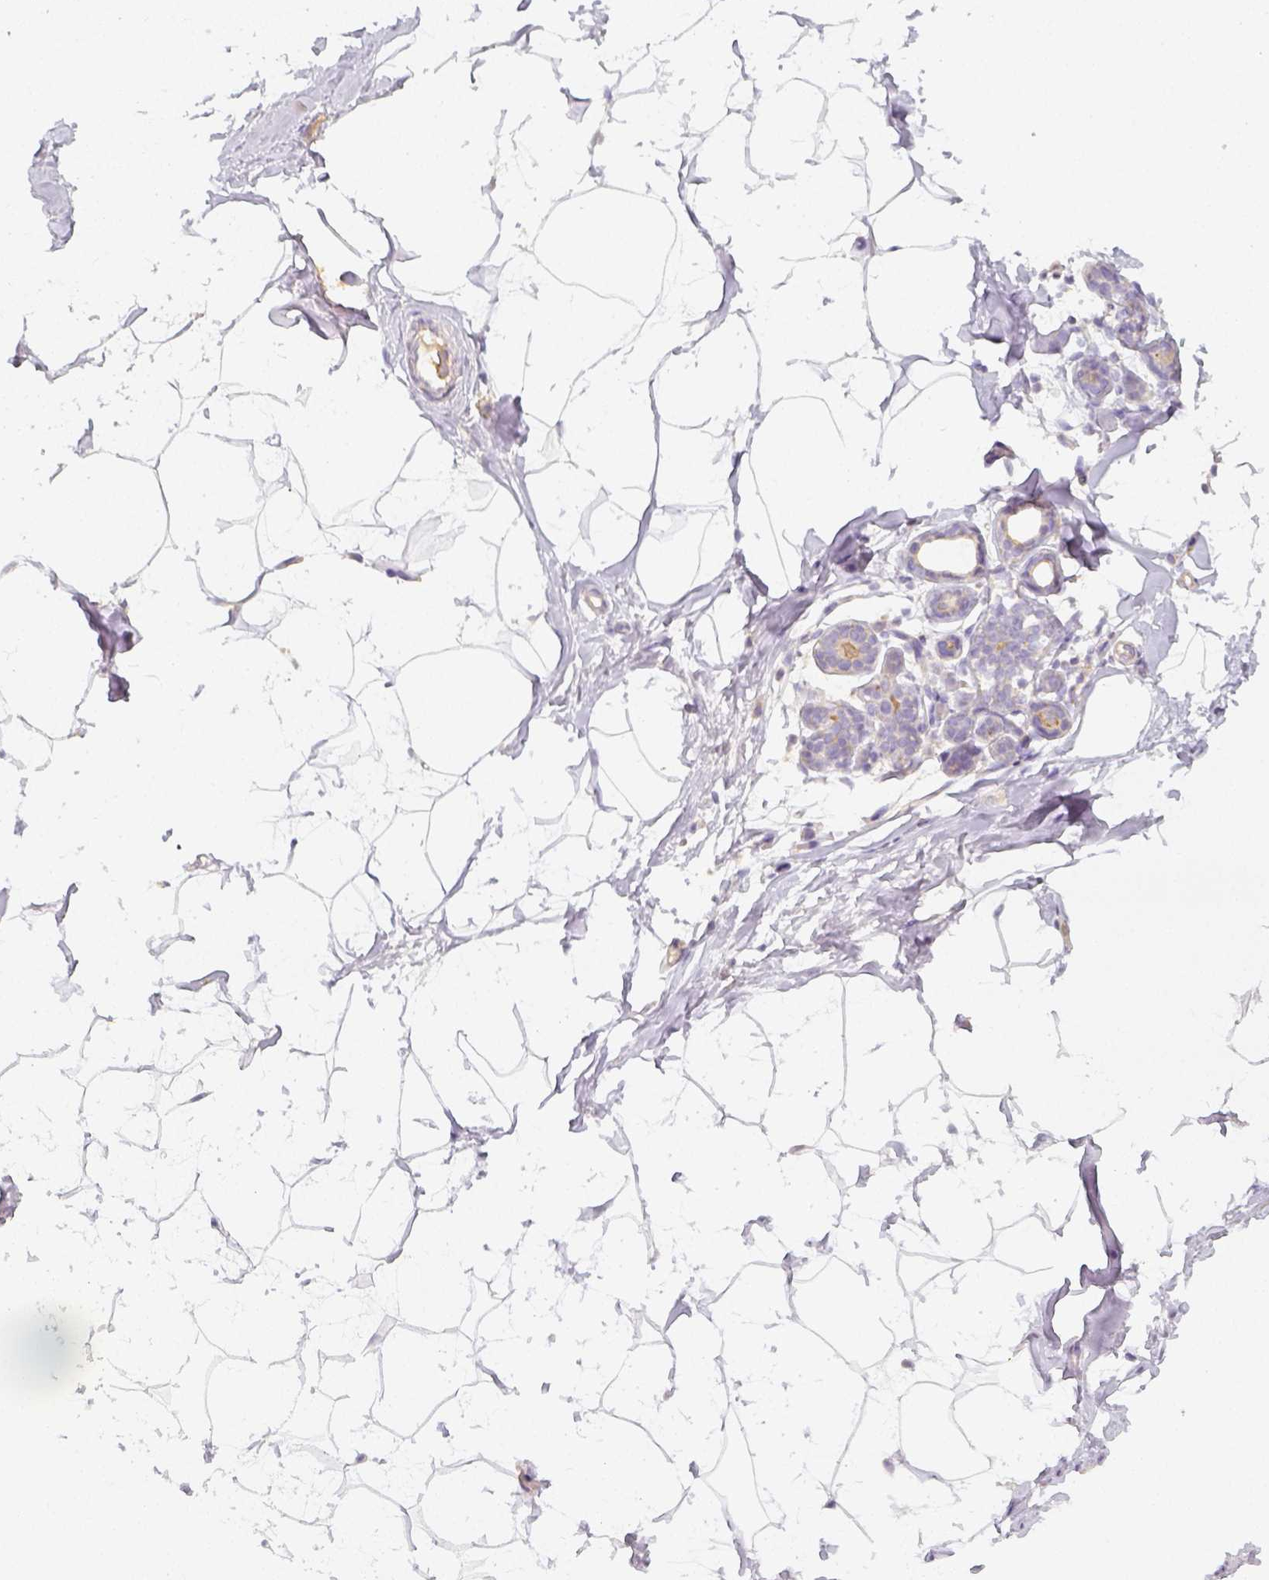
{"staining": {"intensity": "negative", "quantity": "none", "location": "none"}, "tissue": "breast", "cell_type": "Adipocytes", "image_type": "normal", "snomed": [{"axis": "morphology", "description": "Normal tissue, NOS"}, {"axis": "topography", "description": "Breast"}], "caption": "Adipocytes are negative for protein expression in benign human breast. (DAB (3,3'-diaminobenzidine) immunohistochemistry (IHC), high magnification).", "gene": "PTPRJ", "patient": {"sex": "female", "age": 32}}